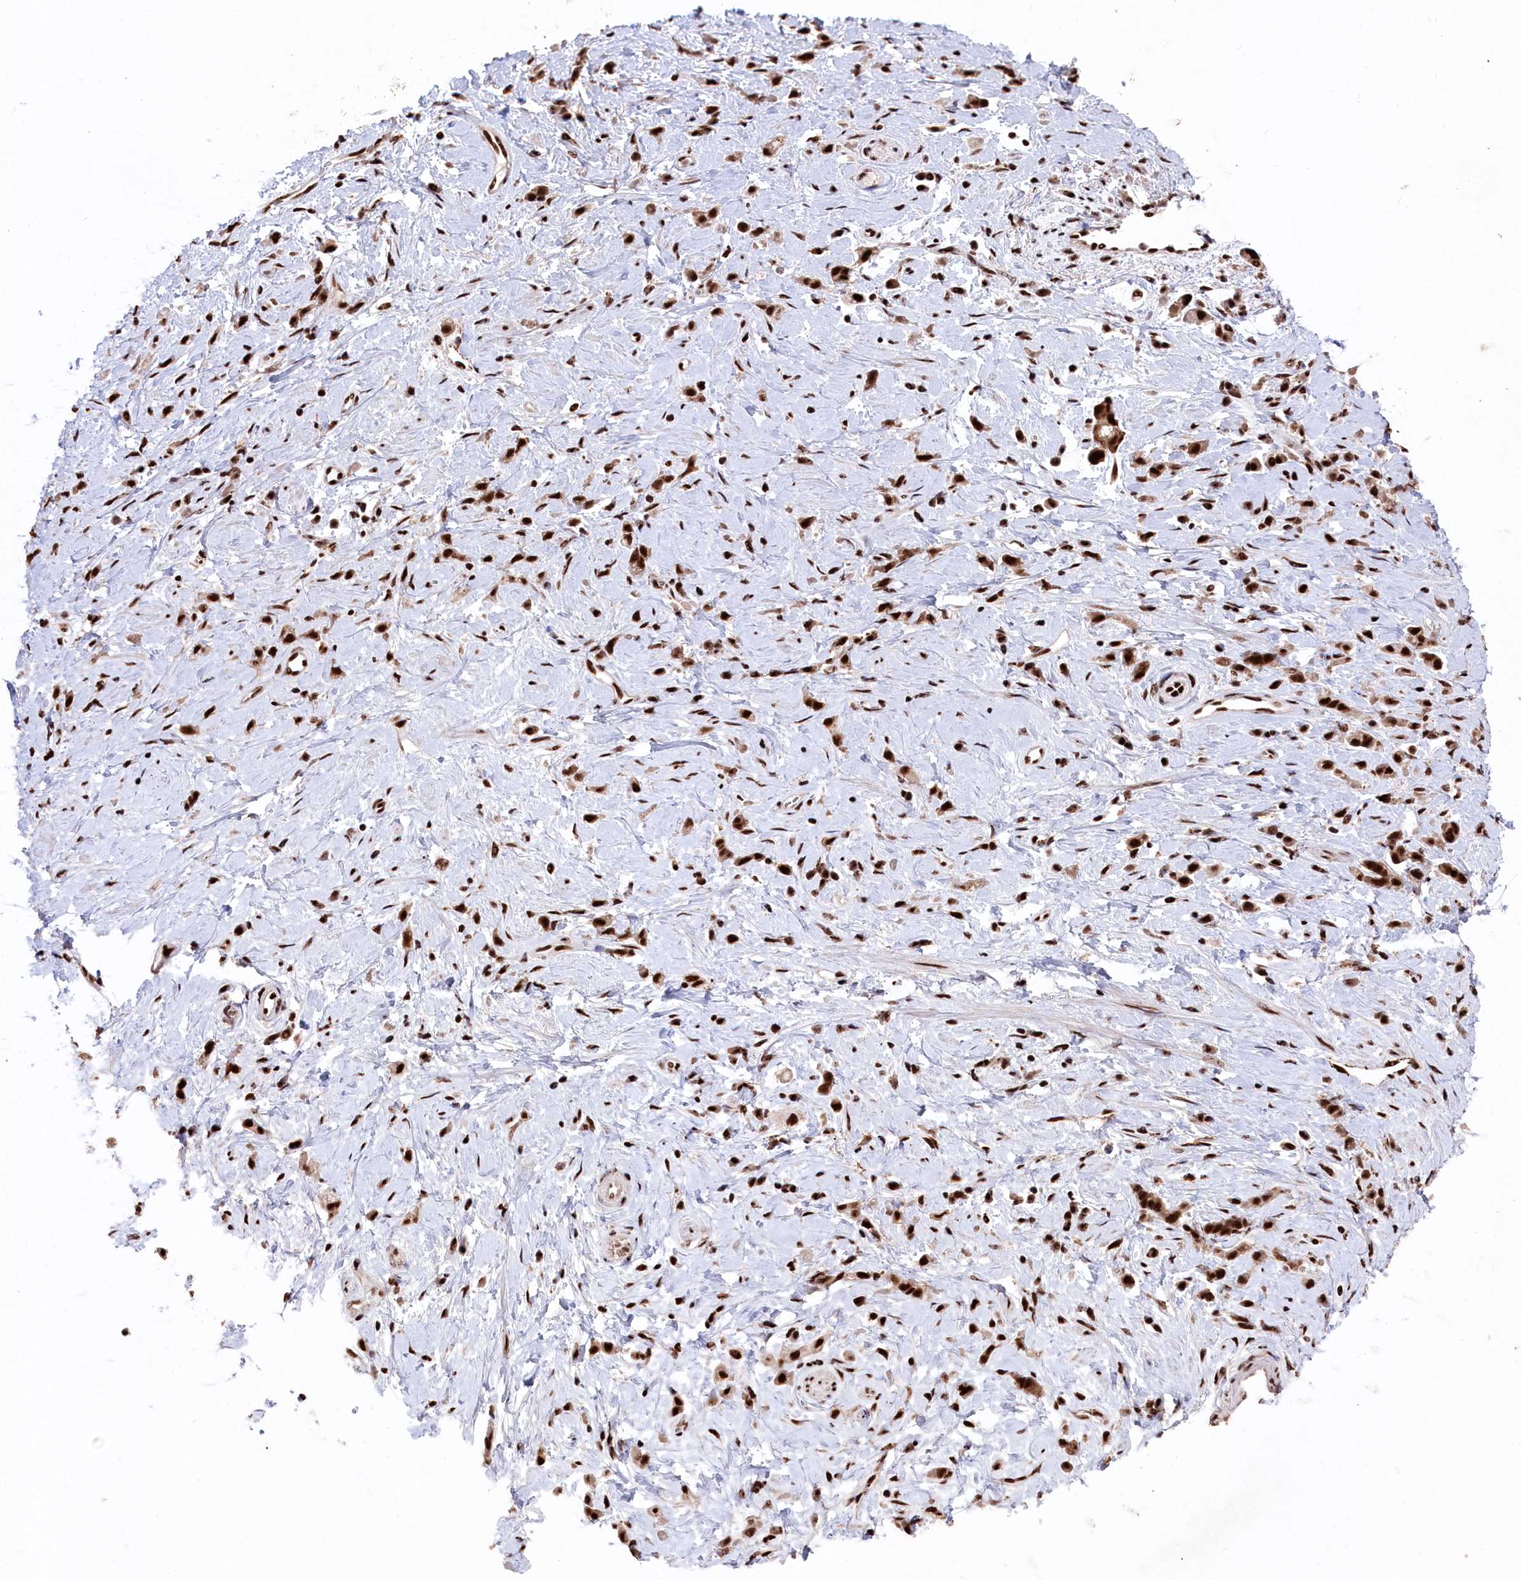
{"staining": {"intensity": "strong", "quantity": ">75%", "location": "nuclear"}, "tissue": "stomach cancer", "cell_type": "Tumor cells", "image_type": "cancer", "snomed": [{"axis": "morphology", "description": "Adenocarcinoma, NOS"}, {"axis": "topography", "description": "Stomach"}], "caption": "Stomach adenocarcinoma tissue displays strong nuclear staining in about >75% of tumor cells (DAB (3,3'-diaminobenzidine) IHC with brightfield microscopy, high magnification).", "gene": "PRPF31", "patient": {"sex": "female", "age": 60}}